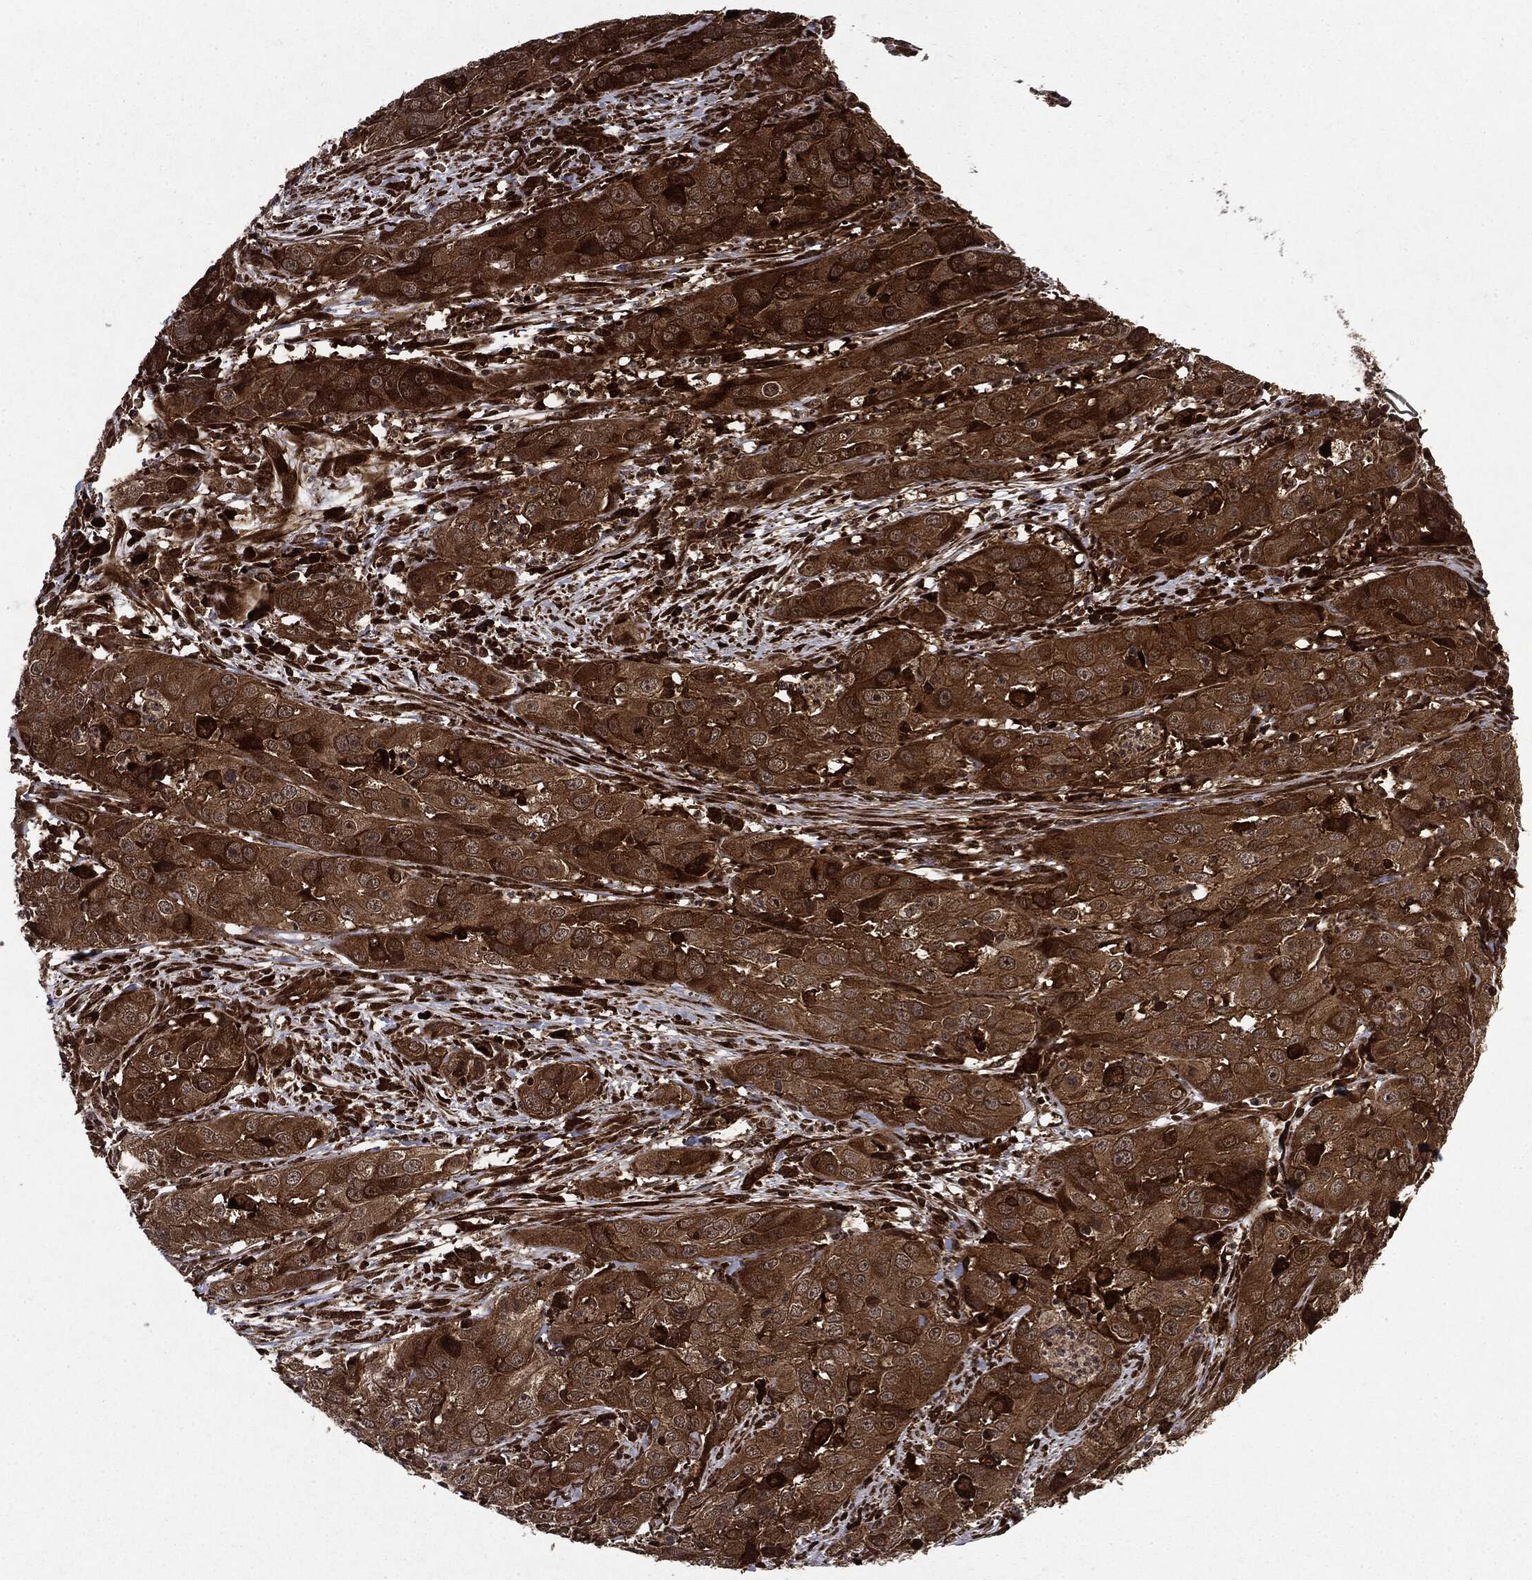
{"staining": {"intensity": "moderate", "quantity": ">75%", "location": "cytoplasmic/membranous"}, "tissue": "cervical cancer", "cell_type": "Tumor cells", "image_type": "cancer", "snomed": [{"axis": "morphology", "description": "Squamous cell carcinoma, NOS"}, {"axis": "topography", "description": "Cervix"}], "caption": "Cervical cancer stained with DAB immunohistochemistry (IHC) displays medium levels of moderate cytoplasmic/membranous staining in about >75% of tumor cells.", "gene": "OTUB1", "patient": {"sex": "female", "age": 32}}